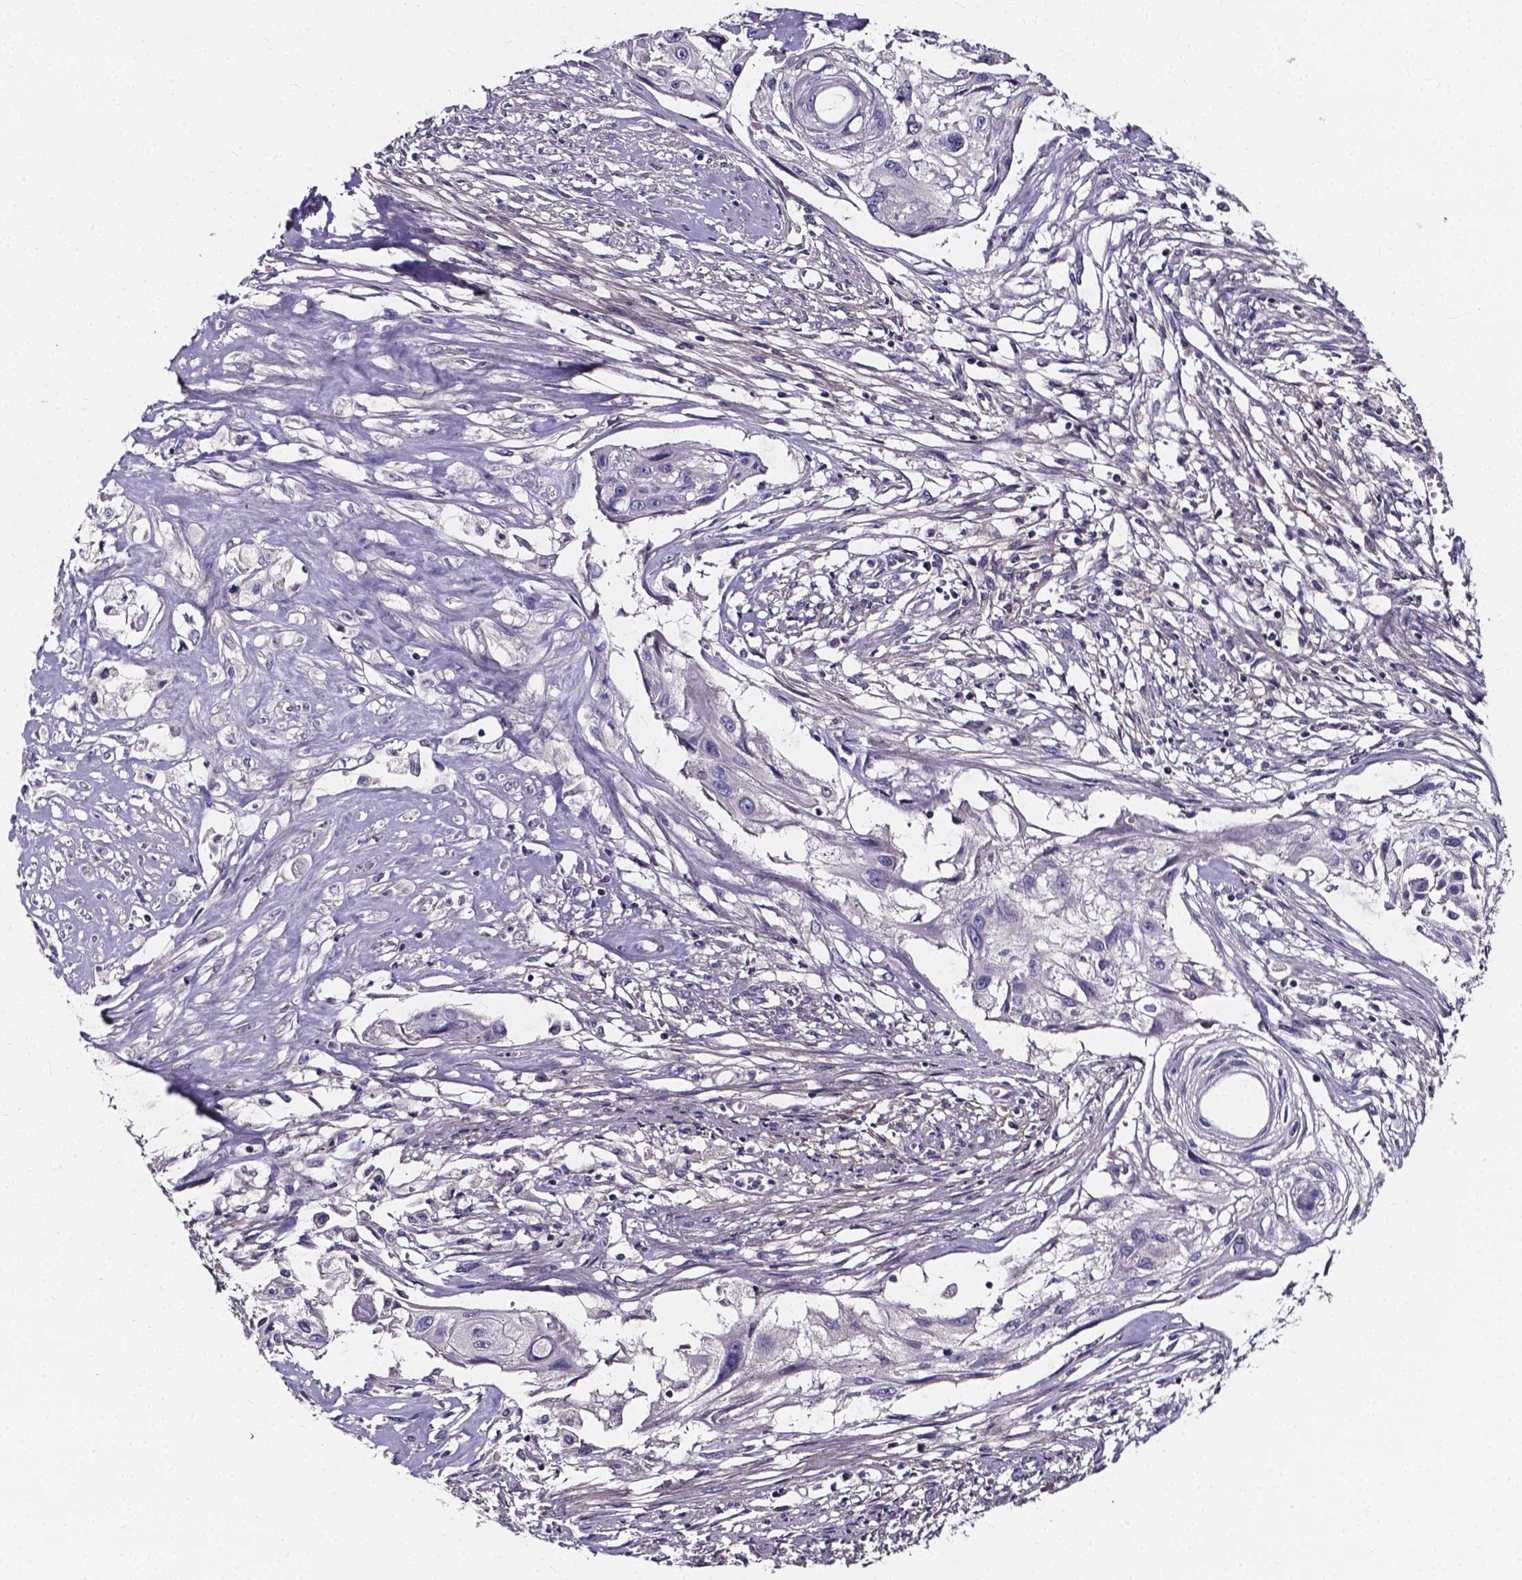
{"staining": {"intensity": "negative", "quantity": "none", "location": "none"}, "tissue": "cervical cancer", "cell_type": "Tumor cells", "image_type": "cancer", "snomed": [{"axis": "morphology", "description": "Squamous cell carcinoma, NOS"}, {"axis": "topography", "description": "Cervix"}], "caption": "A histopathology image of cervical cancer stained for a protein reveals no brown staining in tumor cells. Brightfield microscopy of IHC stained with DAB (3,3'-diaminobenzidine) (brown) and hematoxylin (blue), captured at high magnification.", "gene": "SPOCD1", "patient": {"sex": "female", "age": 49}}